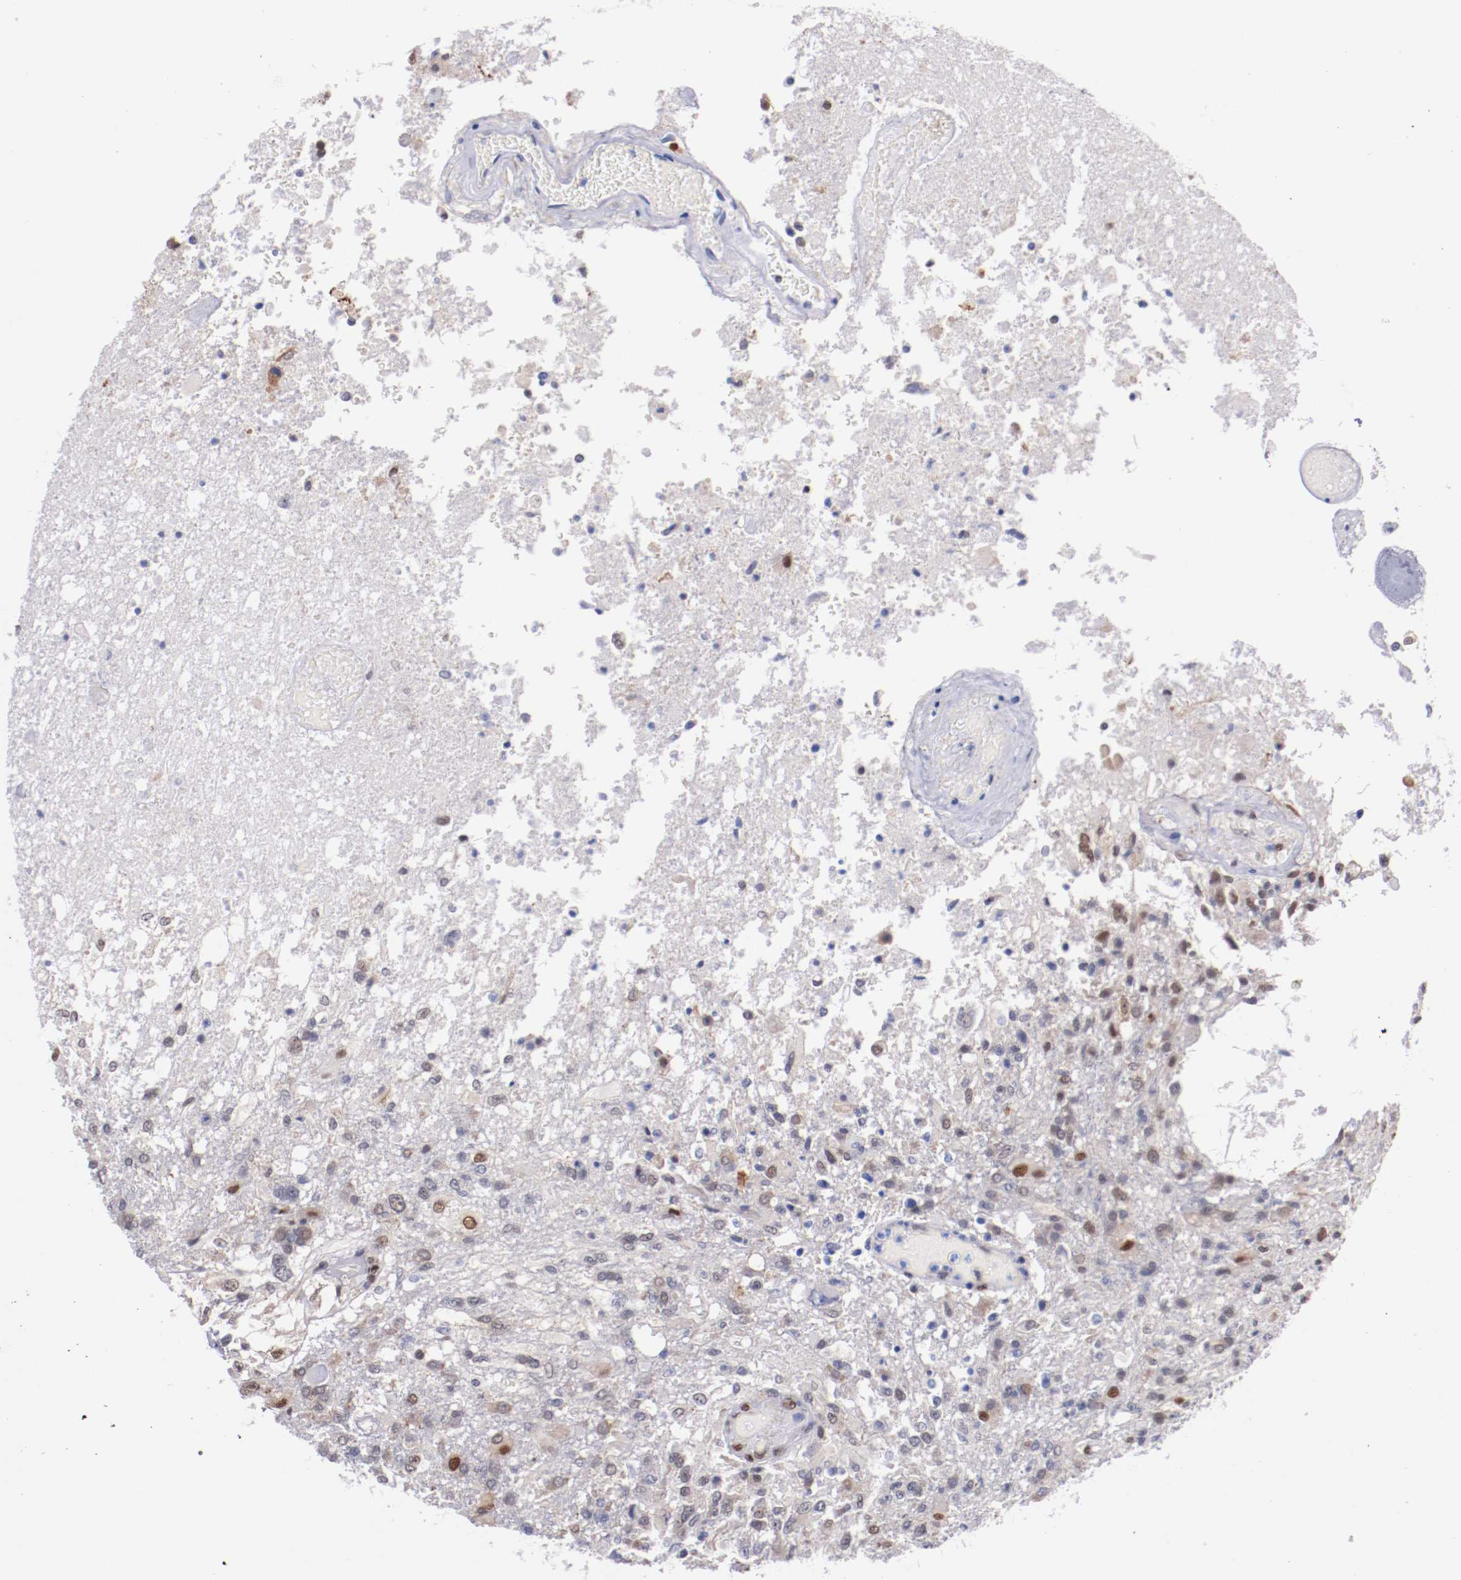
{"staining": {"intensity": "weak", "quantity": "<25%", "location": "nuclear"}, "tissue": "glioma", "cell_type": "Tumor cells", "image_type": "cancer", "snomed": [{"axis": "morphology", "description": "Glioma, malignant, High grade"}, {"axis": "topography", "description": "Cerebral cortex"}], "caption": "Immunohistochemistry (IHC) histopathology image of glioma stained for a protein (brown), which exhibits no expression in tumor cells.", "gene": "SRF", "patient": {"sex": "male", "age": 79}}